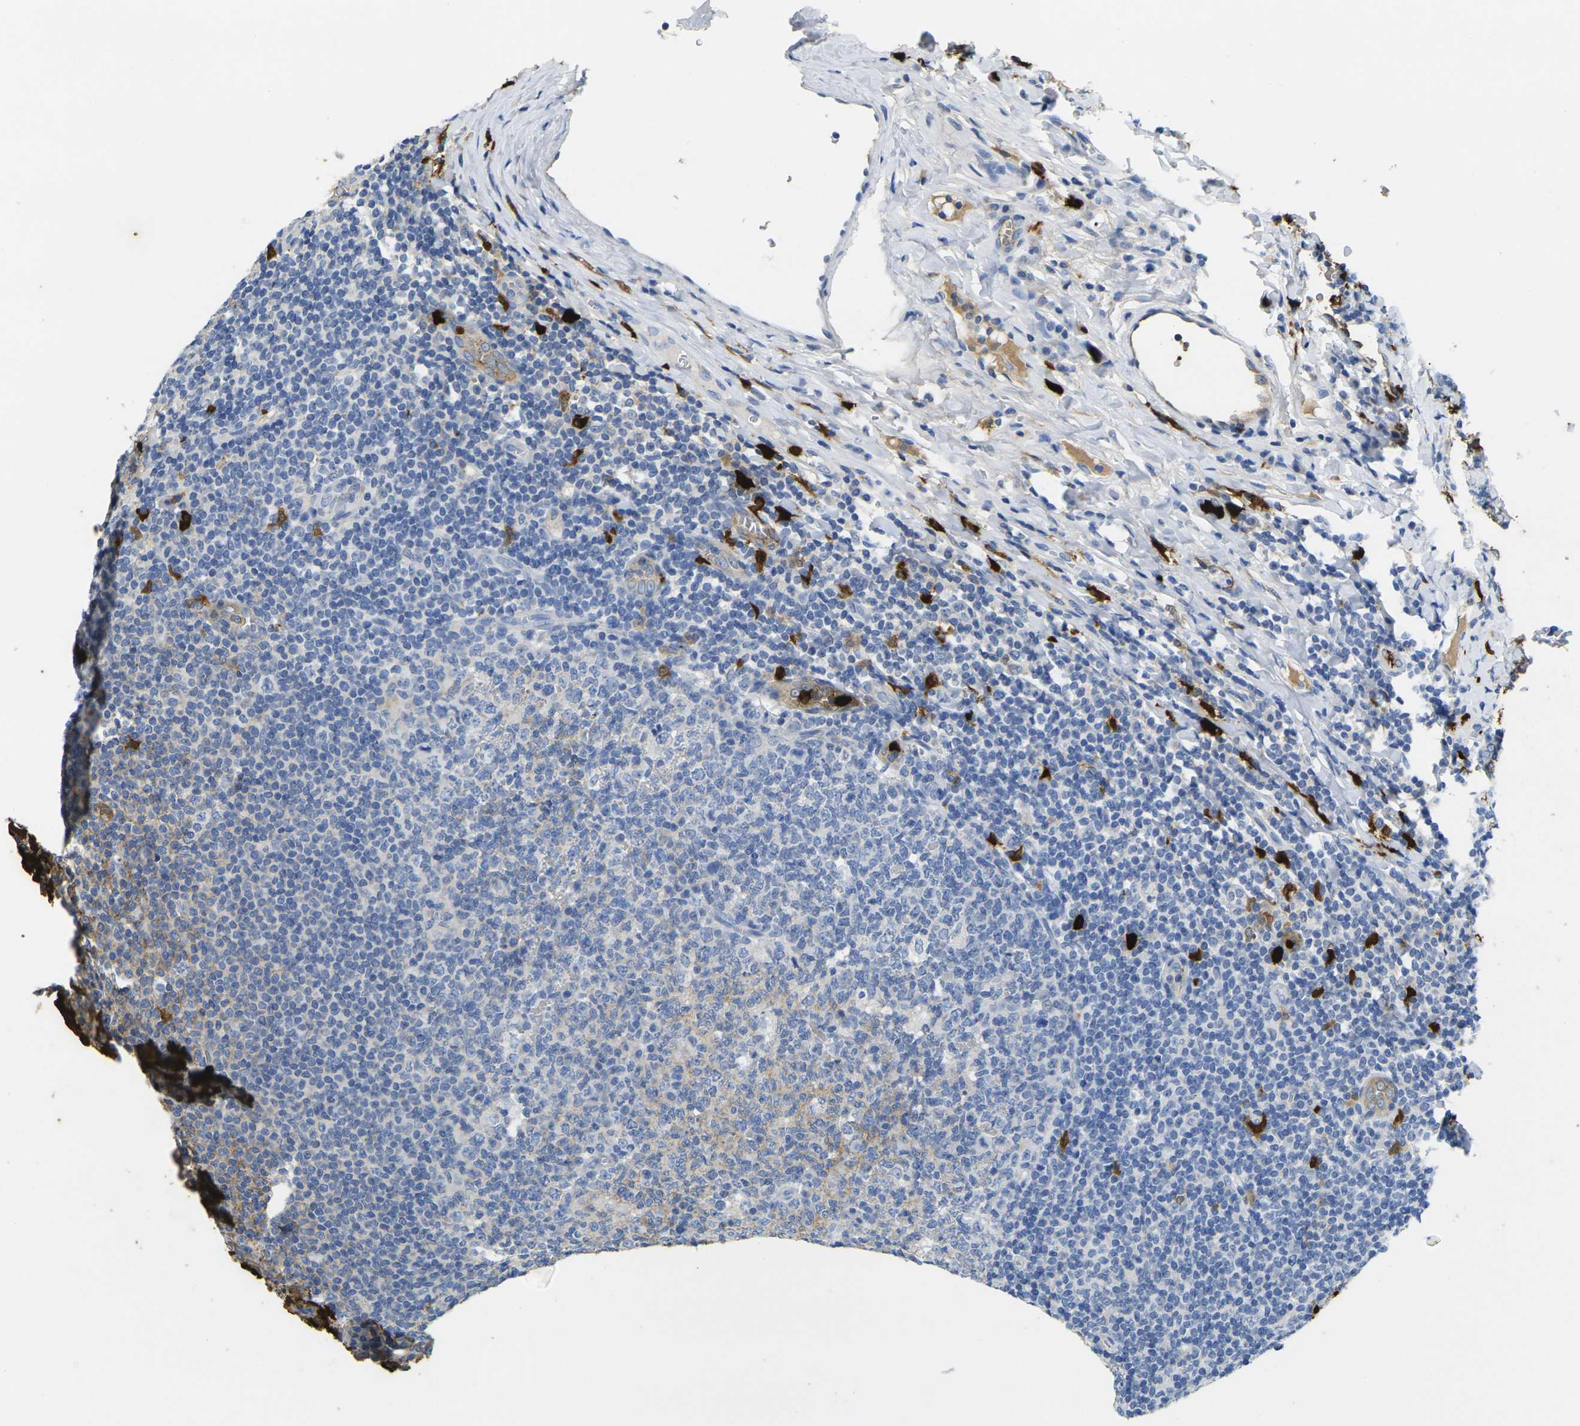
{"staining": {"intensity": "moderate", "quantity": "<25%", "location": "cytoplasmic/membranous"}, "tissue": "tonsil", "cell_type": "Germinal center cells", "image_type": "normal", "snomed": [{"axis": "morphology", "description": "Normal tissue, NOS"}, {"axis": "topography", "description": "Tonsil"}], "caption": "Moderate cytoplasmic/membranous protein staining is present in approximately <25% of germinal center cells in tonsil. (brown staining indicates protein expression, while blue staining denotes nuclei).", "gene": "S100A9", "patient": {"sex": "male", "age": 31}}